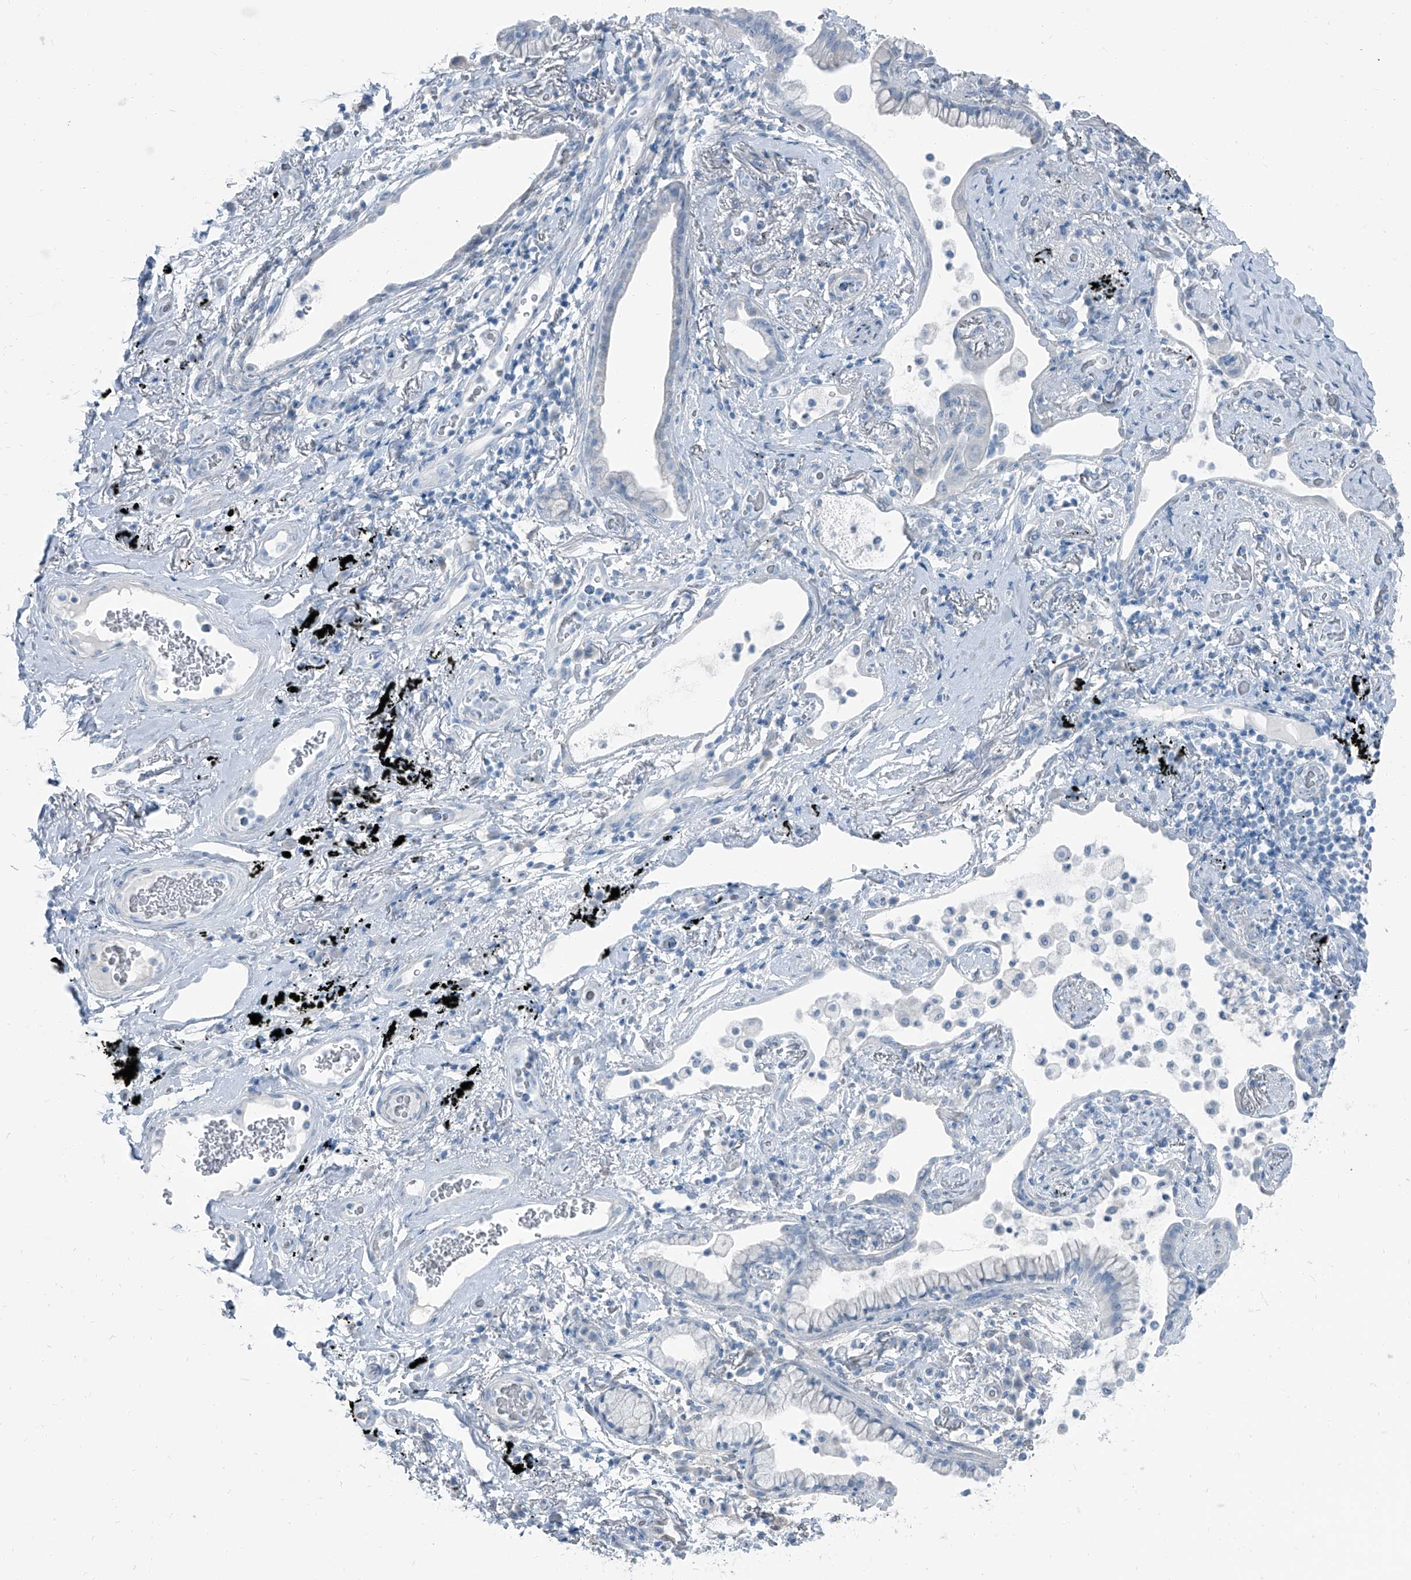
{"staining": {"intensity": "negative", "quantity": "none", "location": "none"}, "tissue": "lung cancer", "cell_type": "Tumor cells", "image_type": "cancer", "snomed": [{"axis": "morphology", "description": "Adenocarcinoma, NOS"}, {"axis": "topography", "description": "Lung"}], "caption": "High power microscopy photomicrograph of an IHC image of lung cancer (adenocarcinoma), revealing no significant positivity in tumor cells. (Immunohistochemistry (ihc), brightfield microscopy, high magnification).", "gene": "RGN", "patient": {"sex": "female", "age": 70}}